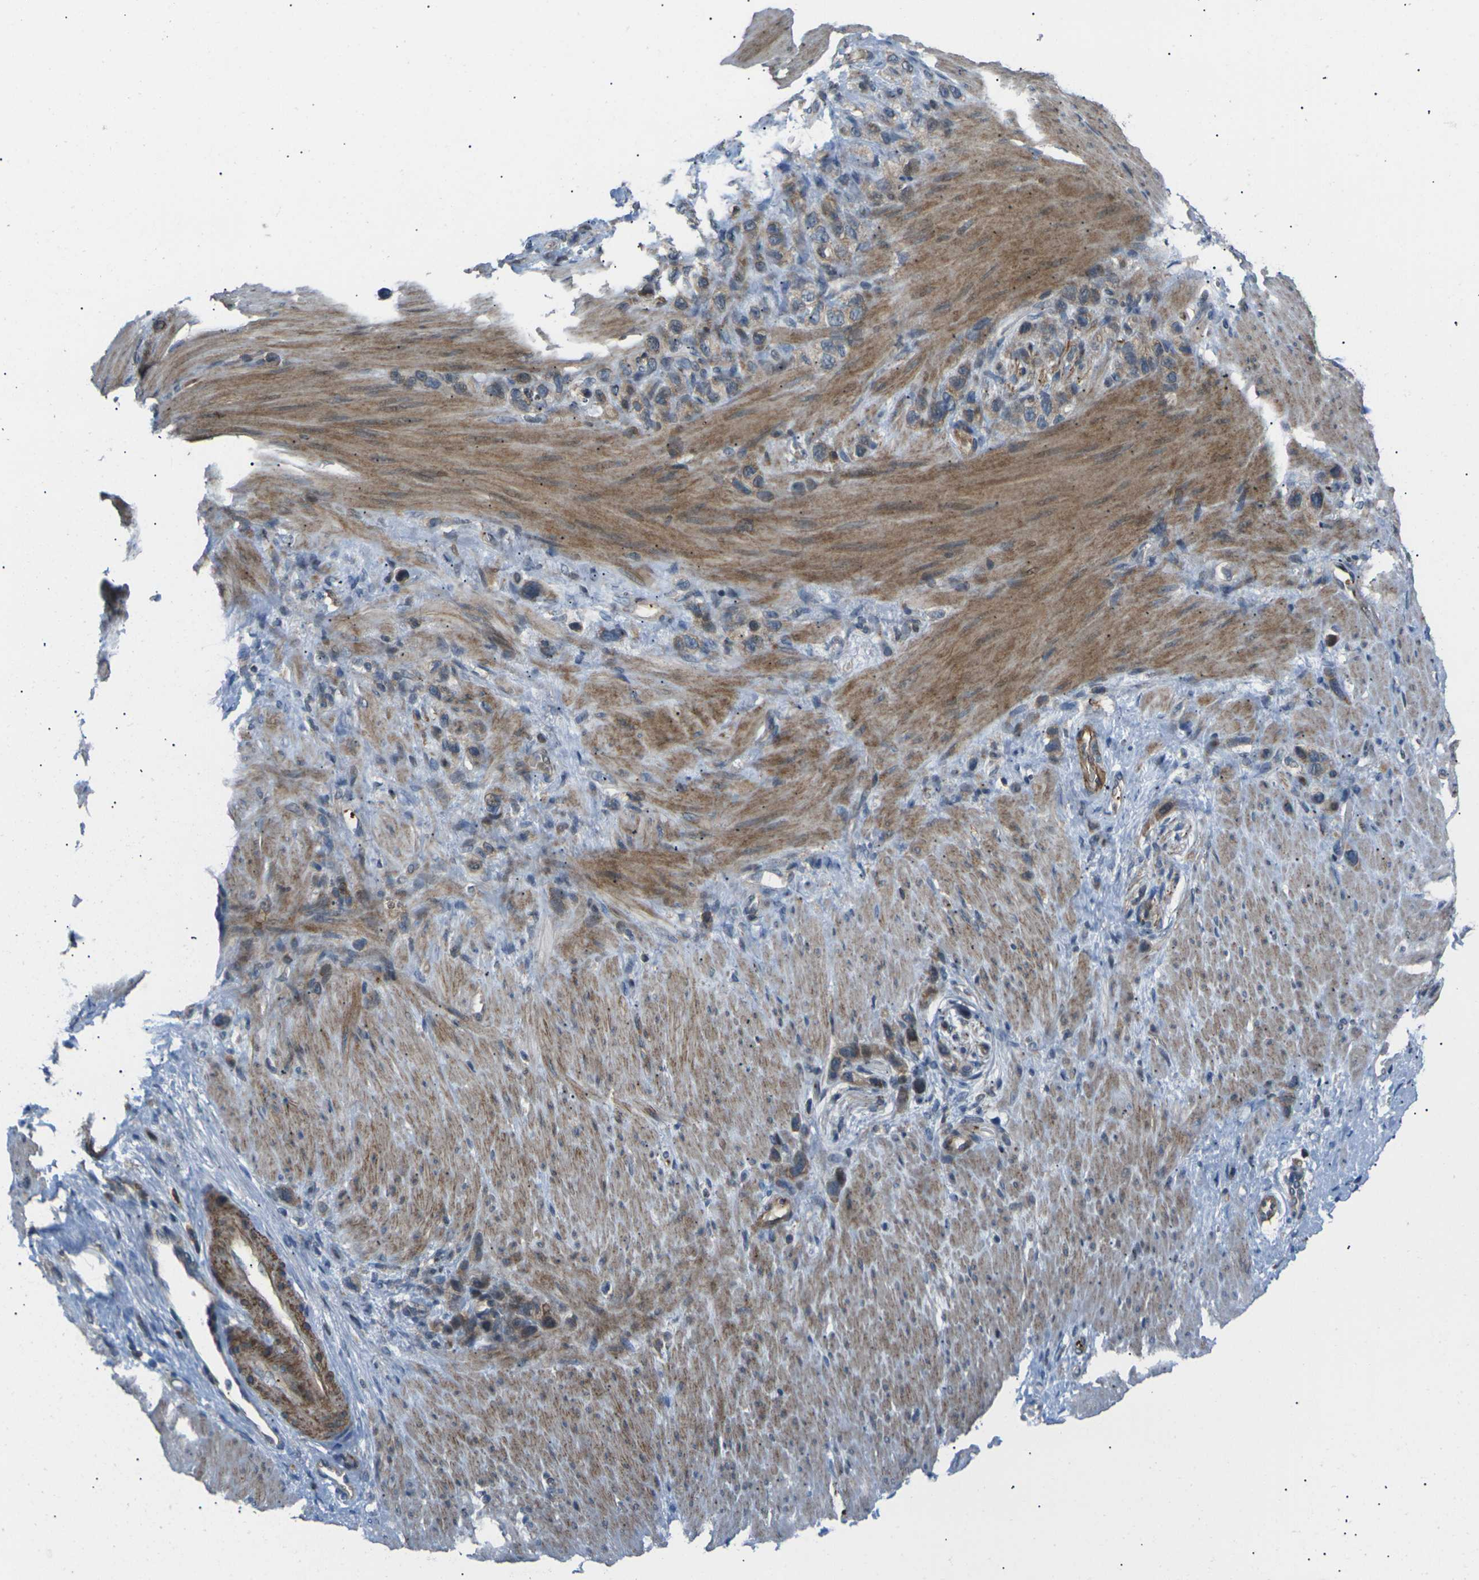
{"staining": {"intensity": "moderate", "quantity": ">75%", "location": "cytoplasmic/membranous"}, "tissue": "stomach cancer", "cell_type": "Tumor cells", "image_type": "cancer", "snomed": [{"axis": "morphology", "description": "Adenocarcinoma, NOS"}, {"axis": "morphology", "description": "Adenocarcinoma, High grade"}, {"axis": "topography", "description": "Stomach, upper"}, {"axis": "topography", "description": "Stomach, lower"}], "caption": "An image showing moderate cytoplasmic/membranous expression in approximately >75% of tumor cells in stomach cancer (high-grade adenocarcinoma), as visualized by brown immunohistochemical staining.", "gene": "RPS6KA3", "patient": {"sex": "female", "age": 65}}